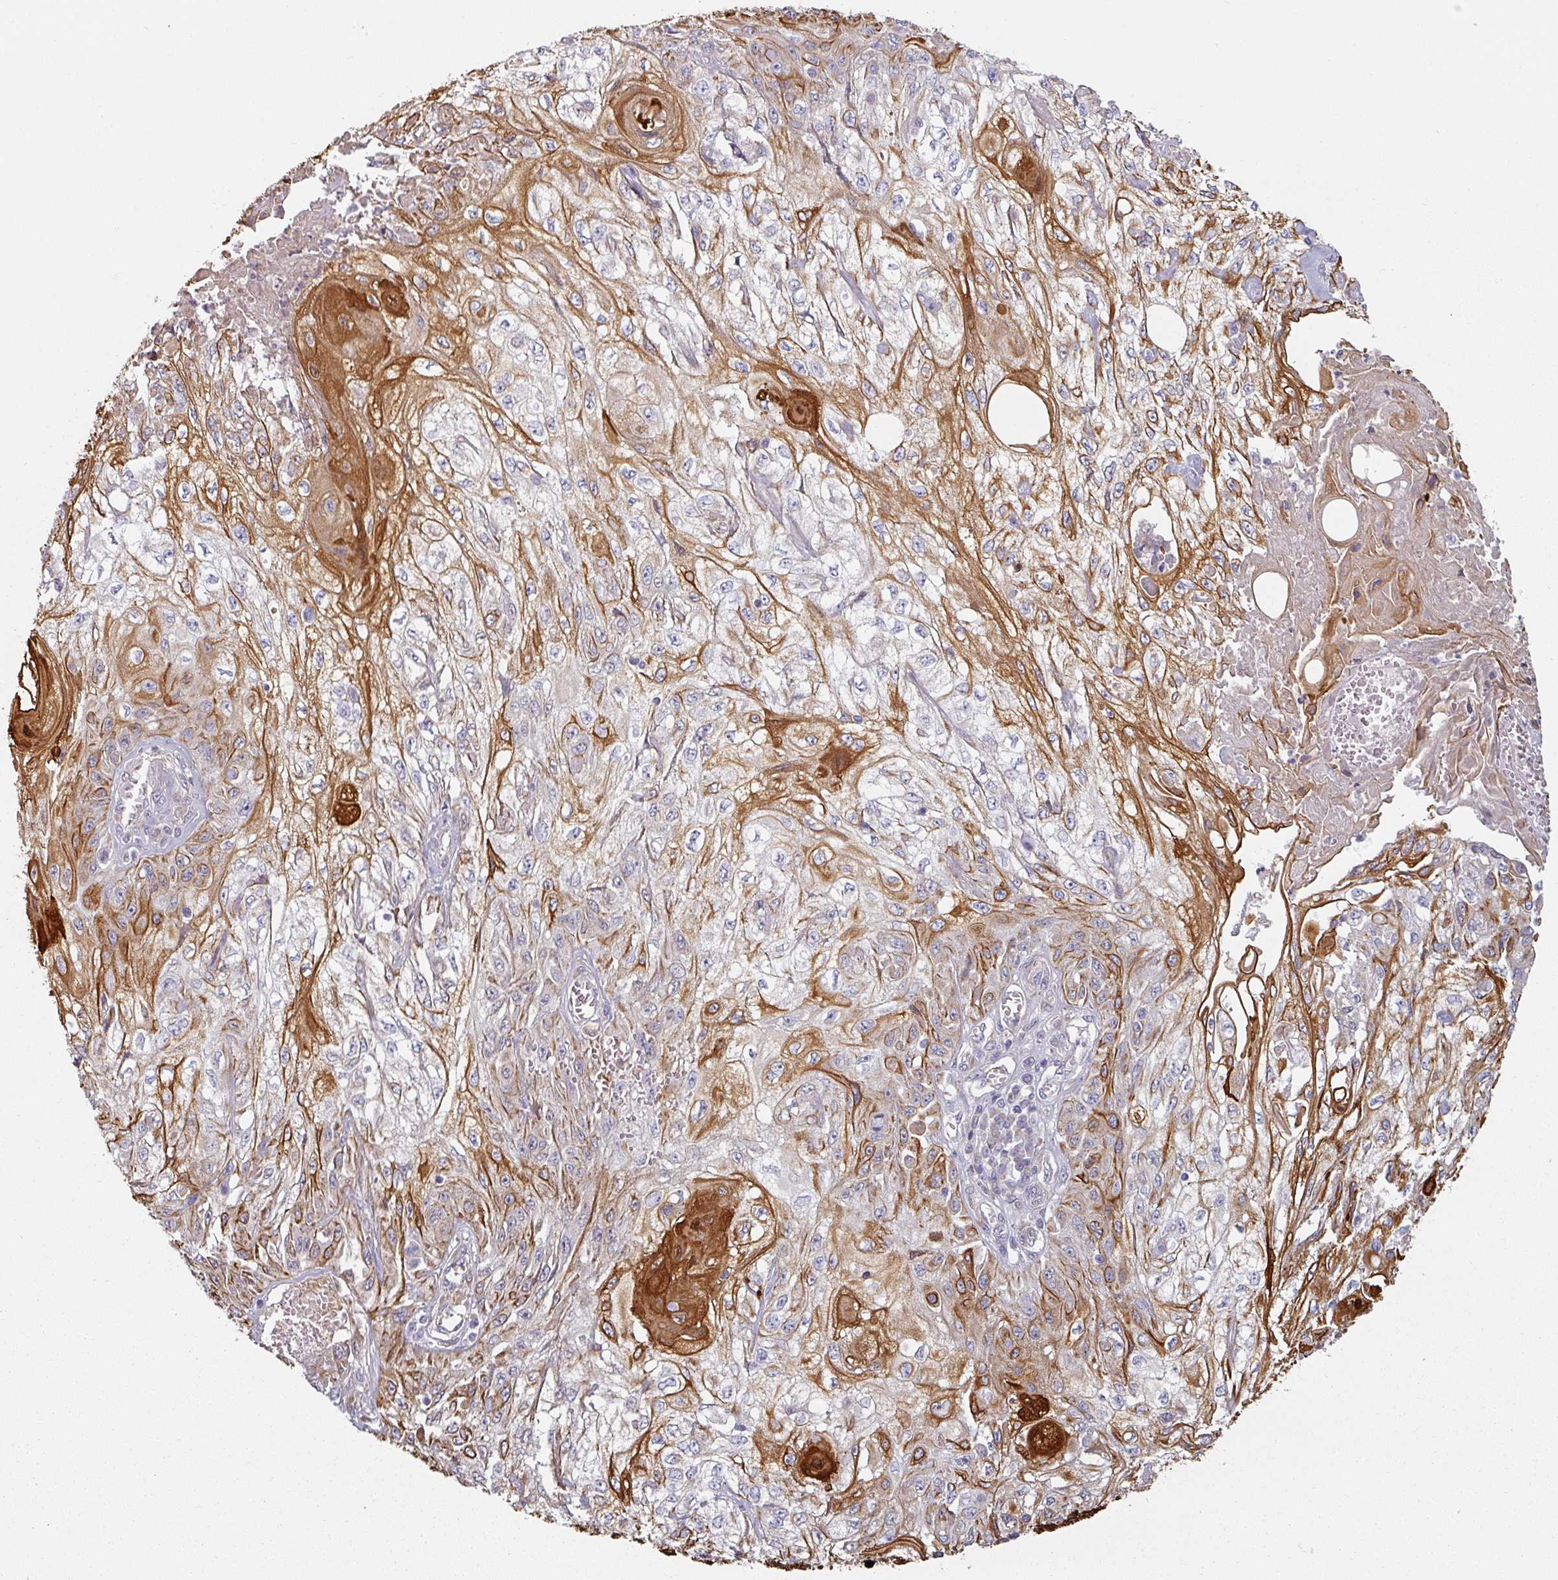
{"staining": {"intensity": "strong", "quantity": "<25%", "location": "cytoplasmic/membranous"}, "tissue": "skin cancer", "cell_type": "Tumor cells", "image_type": "cancer", "snomed": [{"axis": "morphology", "description": "Squamous cell carcinoma, NOS"}, {"axis": "morphology", "description": "Squamous cell carcinoma, metastatic, NOS"}, {"axis": "topography", "description": "Skin"}, {"axis": "topography", "description": "Lymph node"}], "caption": "Human metastatic squamous cell carcinoma (skin) stained with a brown dye demonstrates strong cytoplasmic/membranous positive expression in about <25% of tumor cells.", "gene": "CEP78", "patient": {"sex": "male", "age": 75}}